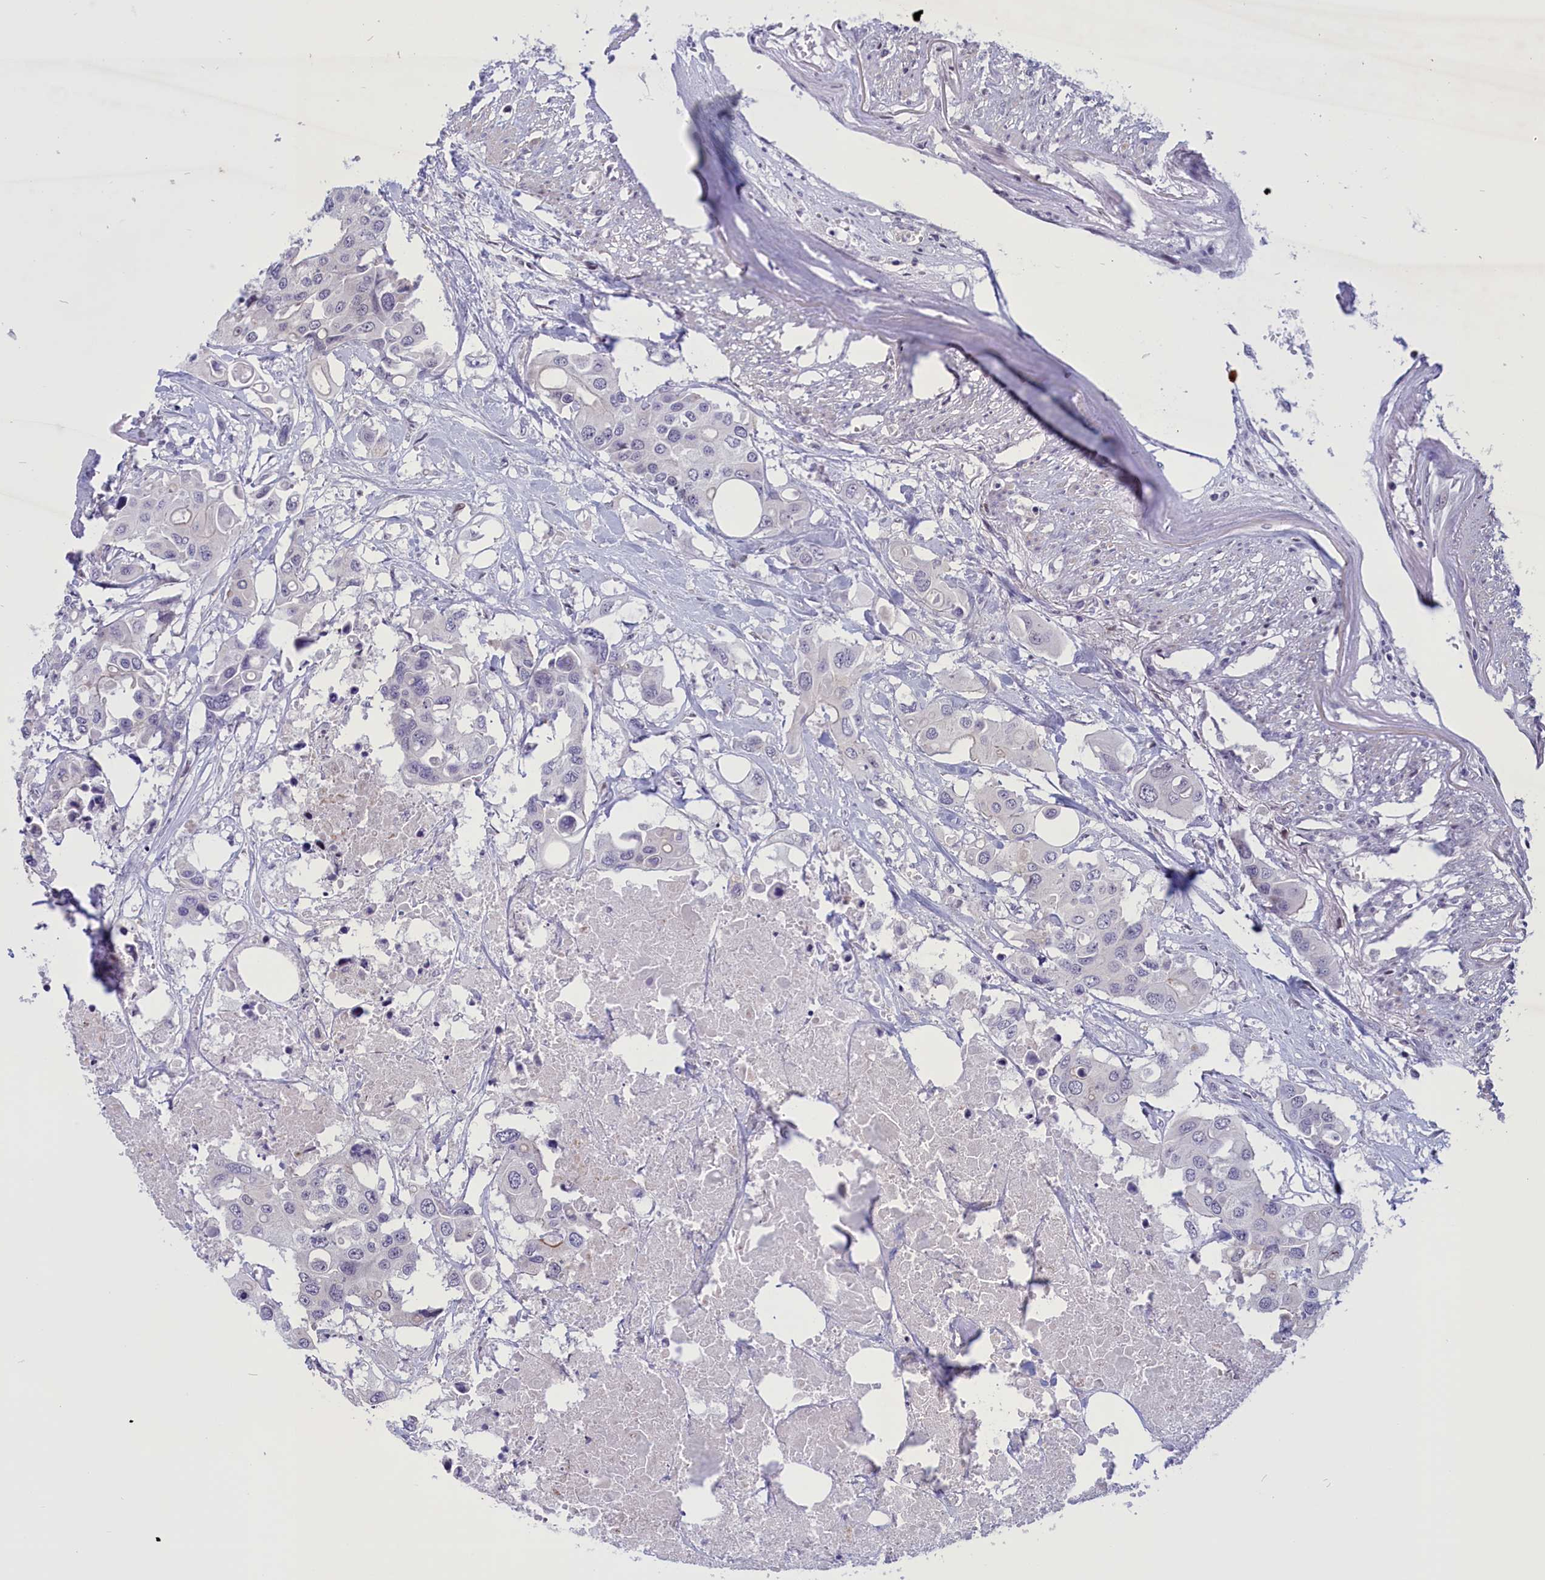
{"staining": {"intensity": "negative", "quantity": "none", "location": "none"}, "tissue": "colorectal cancer", "cell_type": "Tumor cells", "image_type": "cancer", "snomed": [{"axis": "morphology", "description": "Adenocarcinoma, NOS"}, {"axis": "topography", "description": "Colon"}], "caption": "Adenocarcinoma (colorectal) stained for a protein using IHC demonstrates no positivity tumor cells.", "gene": "CORO2A", "patient": {"sex": "male", "age": 77}}